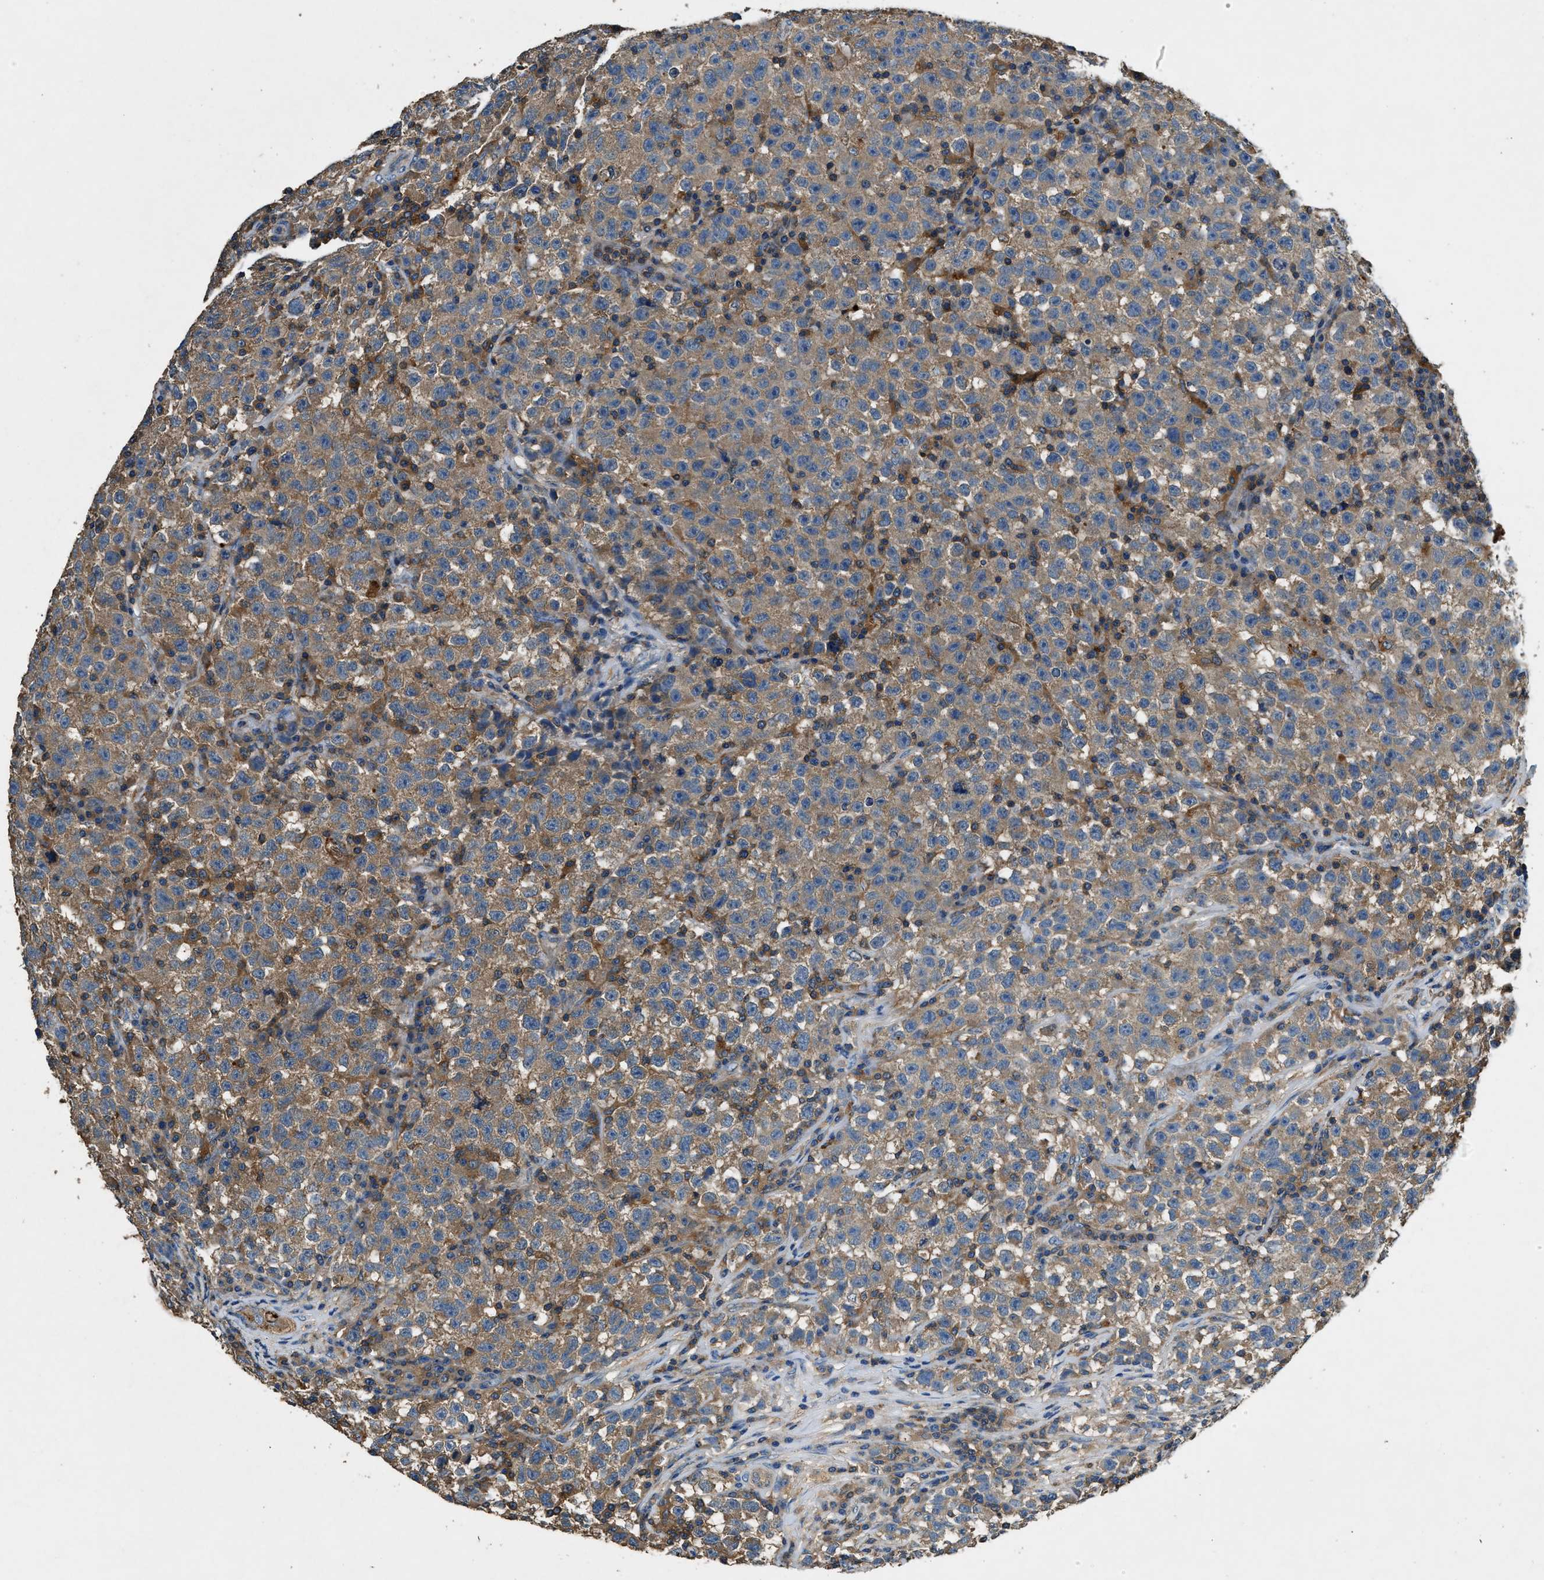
{"staining": {"intensity": "weak", "quantity": ">75%", "location": "cytoplasmic/membranous"}, "tissue": "testis cancer", "cell_type": "Tumor cells", "image_type": "cancer", "snomed": [{"axis": "morphology", "description": "Seminoma, NOS"}, {"axis": "topography", "description": "Testis"}], "caption": "Tumor cells demonstrate weak cytoplasmic/membranous staining in approximately >75% of cells in testis cancer (seminoma).", "gene": "BLOC1S1", "patient": {"sex": "male", "age": 22}}